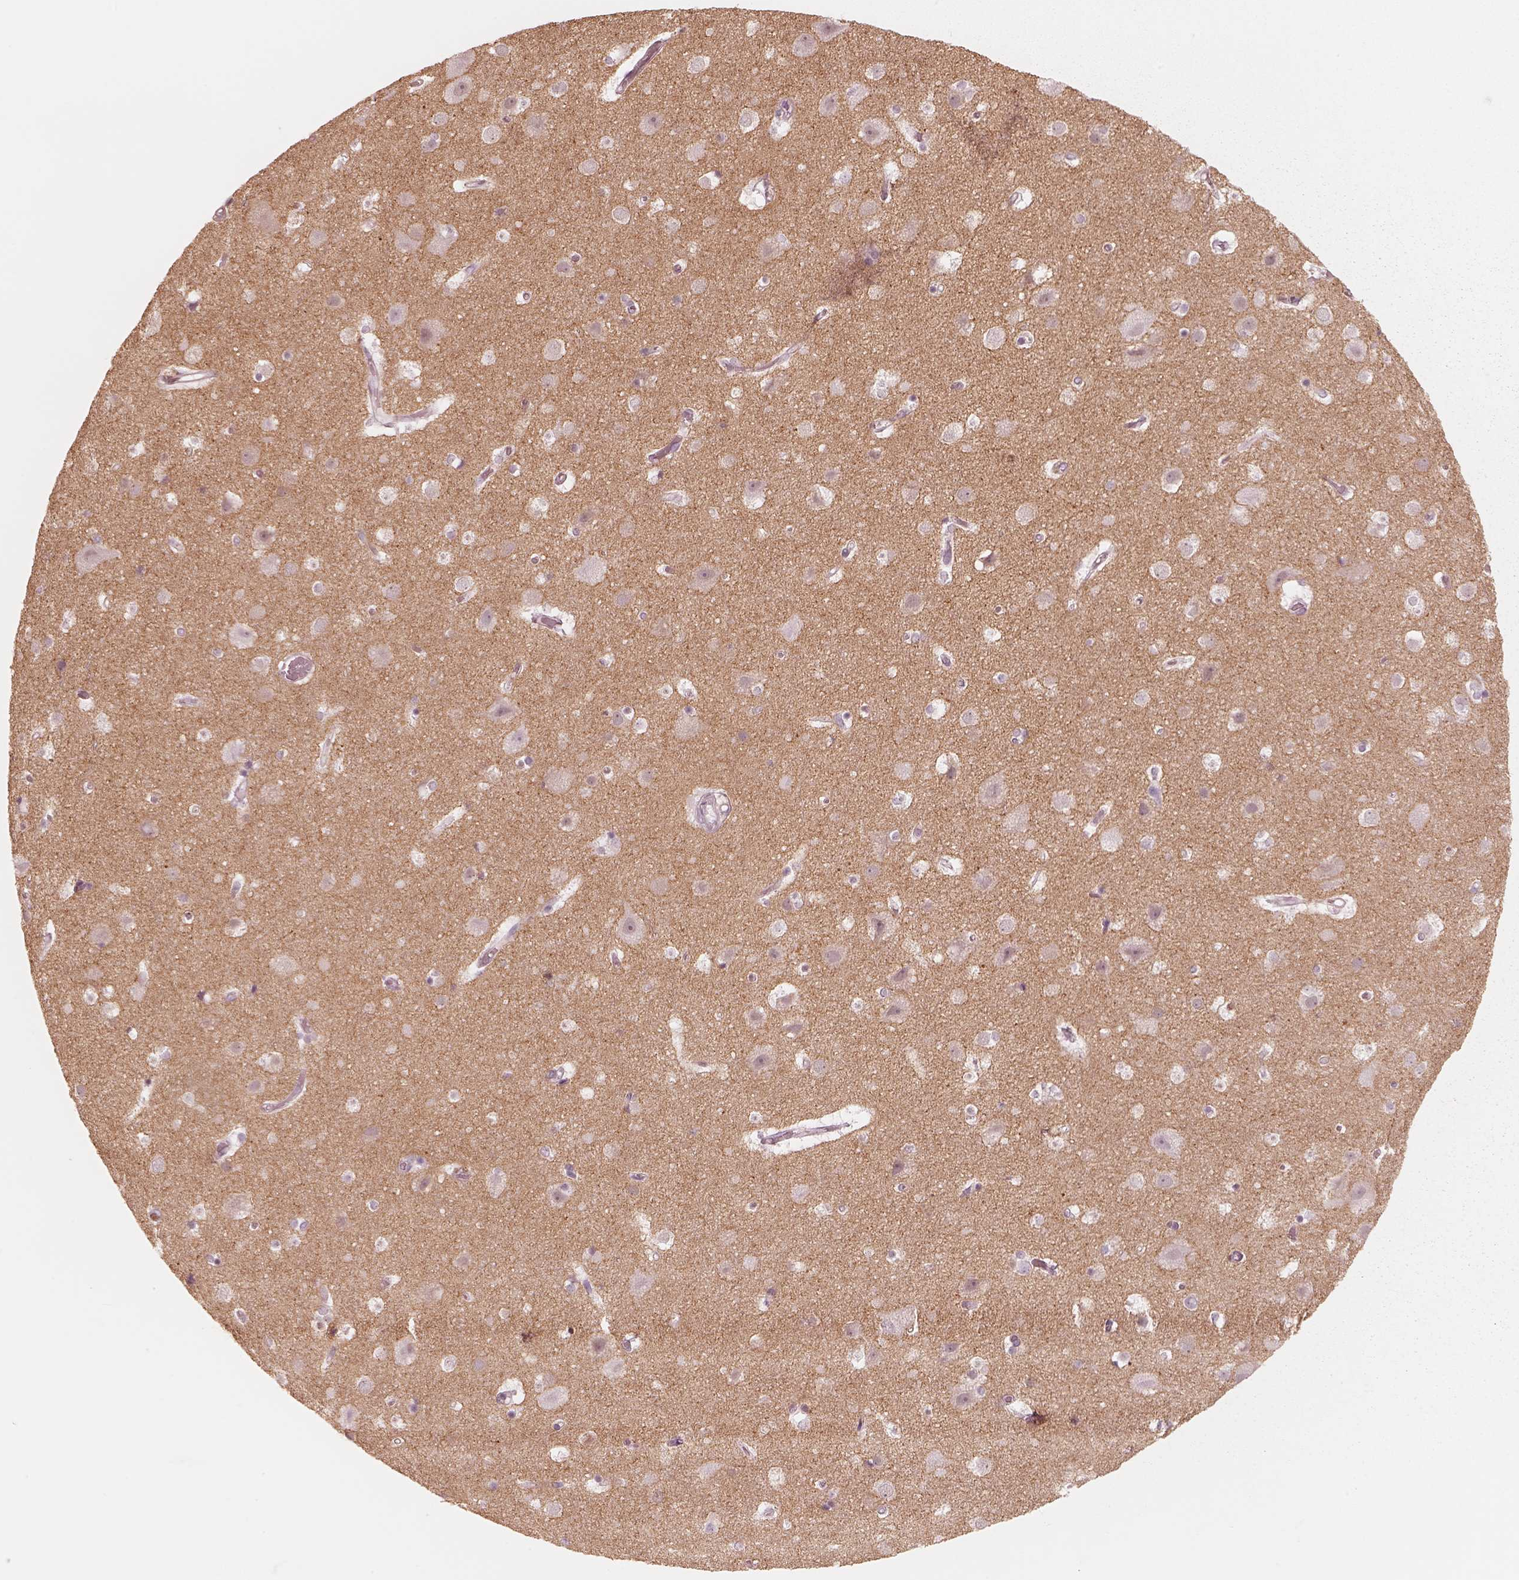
{"staining": {"intensity": "negative", "quantity": "none", "location": "none"}, "tissue": "cerebral cortex", "cell_type": "Endothelial cells", "image_type": "normal", "snomed": [{"axis": "morphology", "description": "Normal tissue, NOS"}, {"axis": "topography", "description": "Cerebral cortex"}], "caption": "DAB immunohistochemical staining of unremarkable cerebral cortex demonstrates no significant positivity in endothelial cells.", "gene": "RAB3C", "patient": {"sex": "female", "age": 52}}